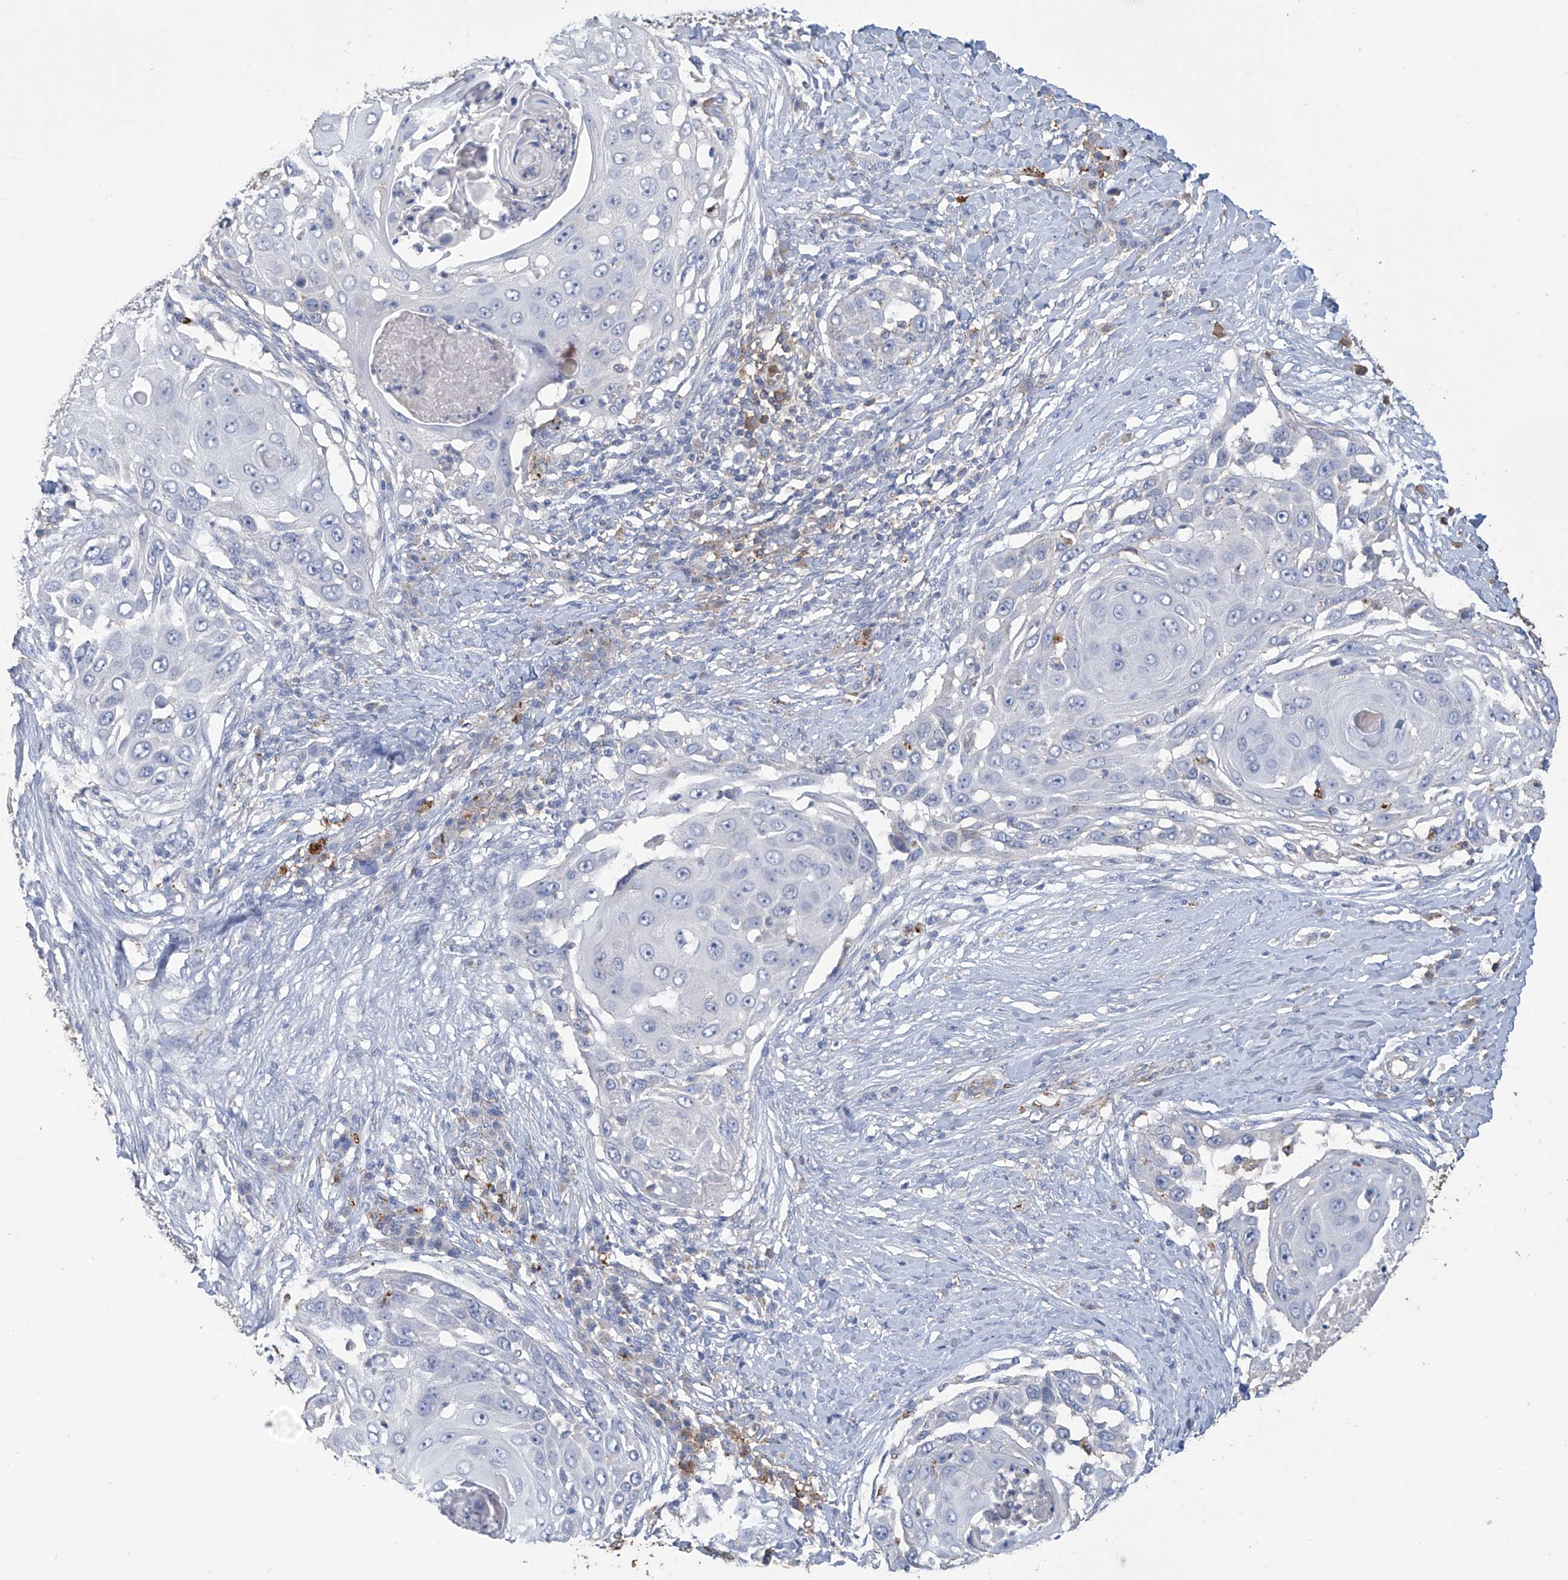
{"staining": {"intensity": "negative", "quantity": "none", "location": "none"}, "tissue": "skin cancer", "cell_type": "Tumor cells", "image_type": "cancer", "snomed": [{"axis": "morphology", "description": "Squamous cell carcinoma, NOS"}, {"axis": "topography", "description": "Skin"}], "caption": "Protein analysis of squamous cell carcinoma (skin) shows no significant expression in tumor cells.", "gene": "OGT", "patient": {"sex": "female", "age": 44}}